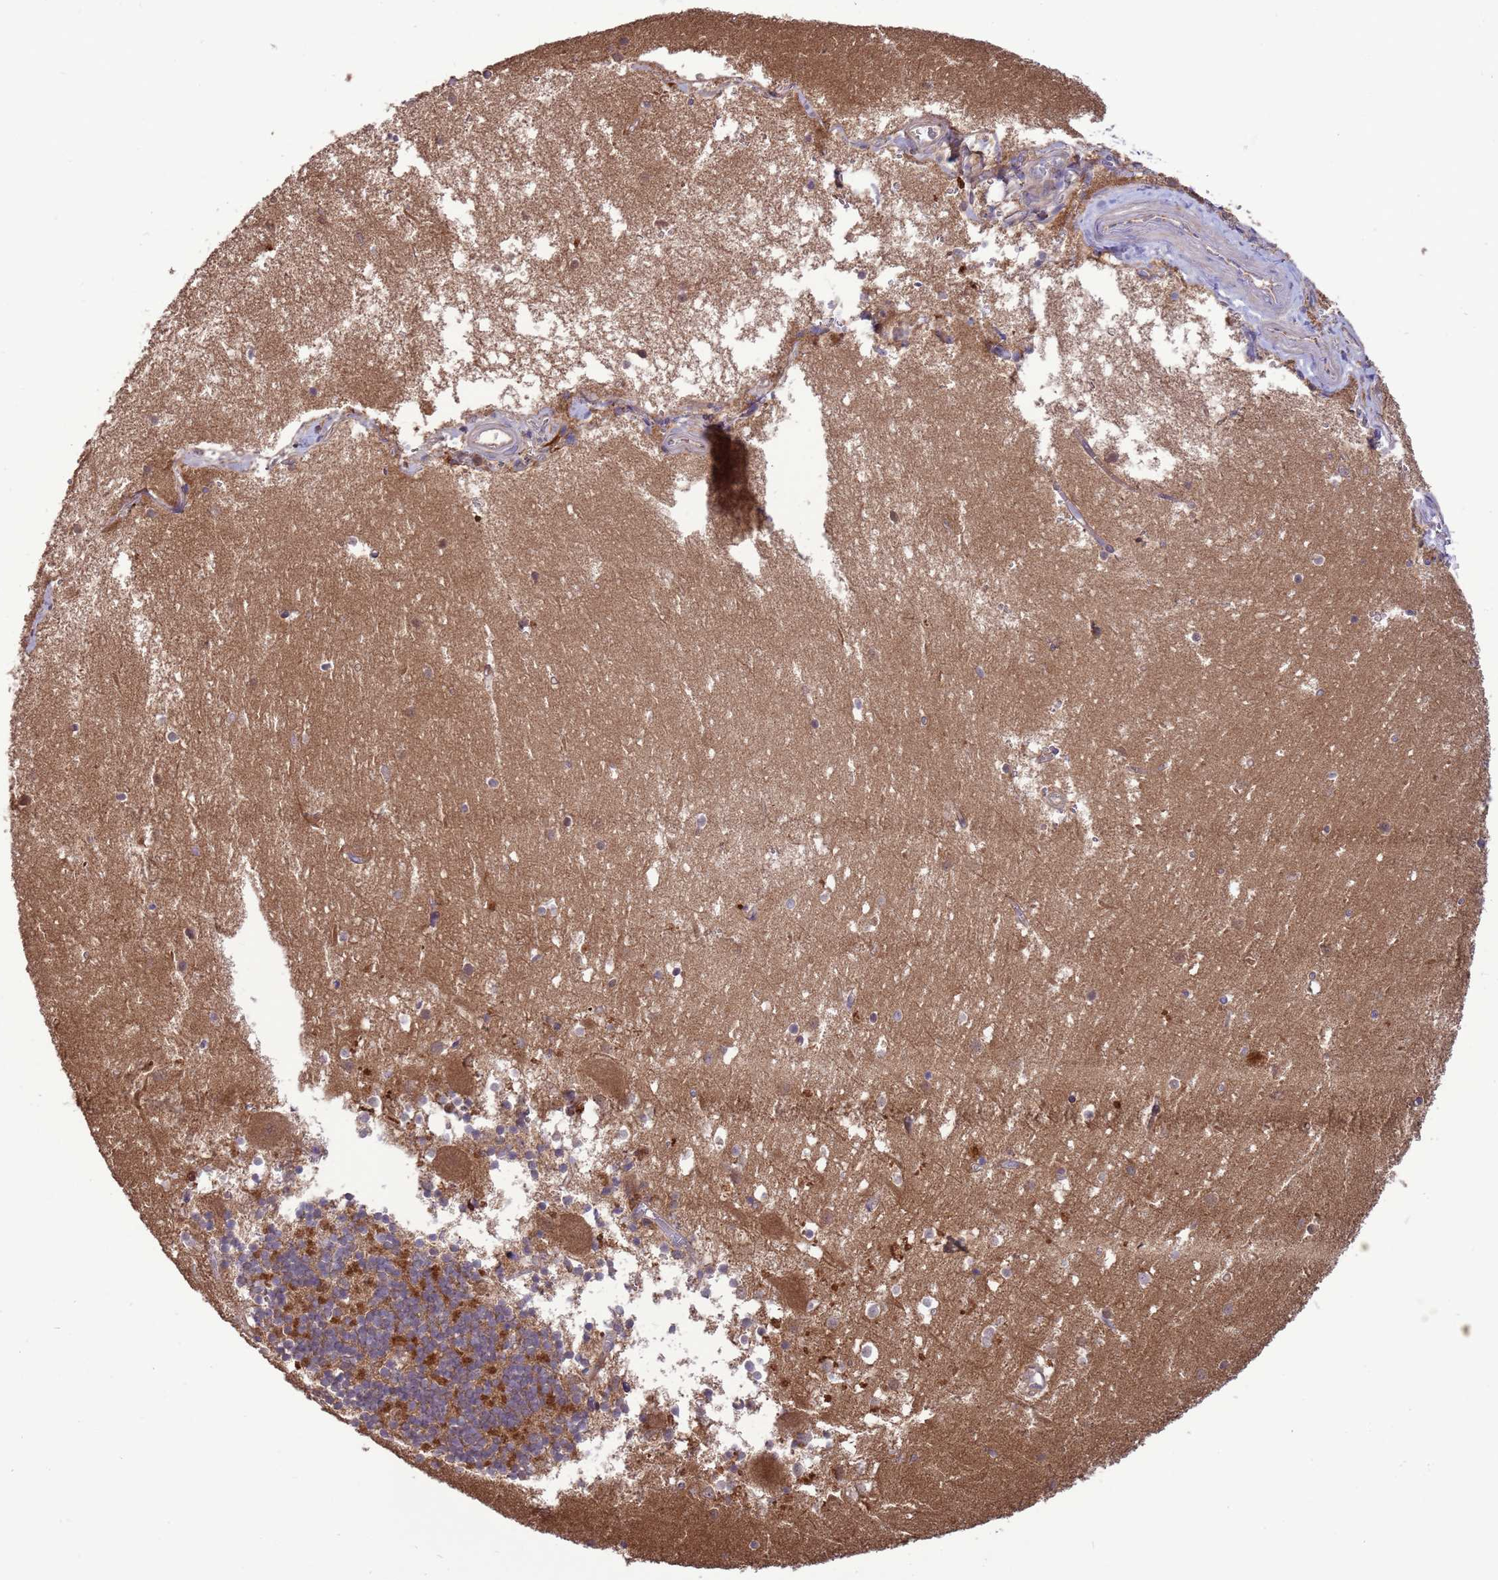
{"staining": {"intensity": "moderate", "quantity": "<25%", "location": "cytoplasmic/membranous"}, "tissue": "cerebellum", "cell_type": "Cells in granular layer", "image_type": "normal", "snomed": [{"axis": "morphology", "description": "Normal tissue, NOS"}, {"axis": "topography", "description": "Cerebellum"}], "caption": "IHC (DAB) staining of benign cerebellum exhibits moderate cytoplasmic/membranous protein positivity in approximately <25% of cells in granular layer.", "gene": "GJA10", "patient": {"sex": "male", "age": 54}}